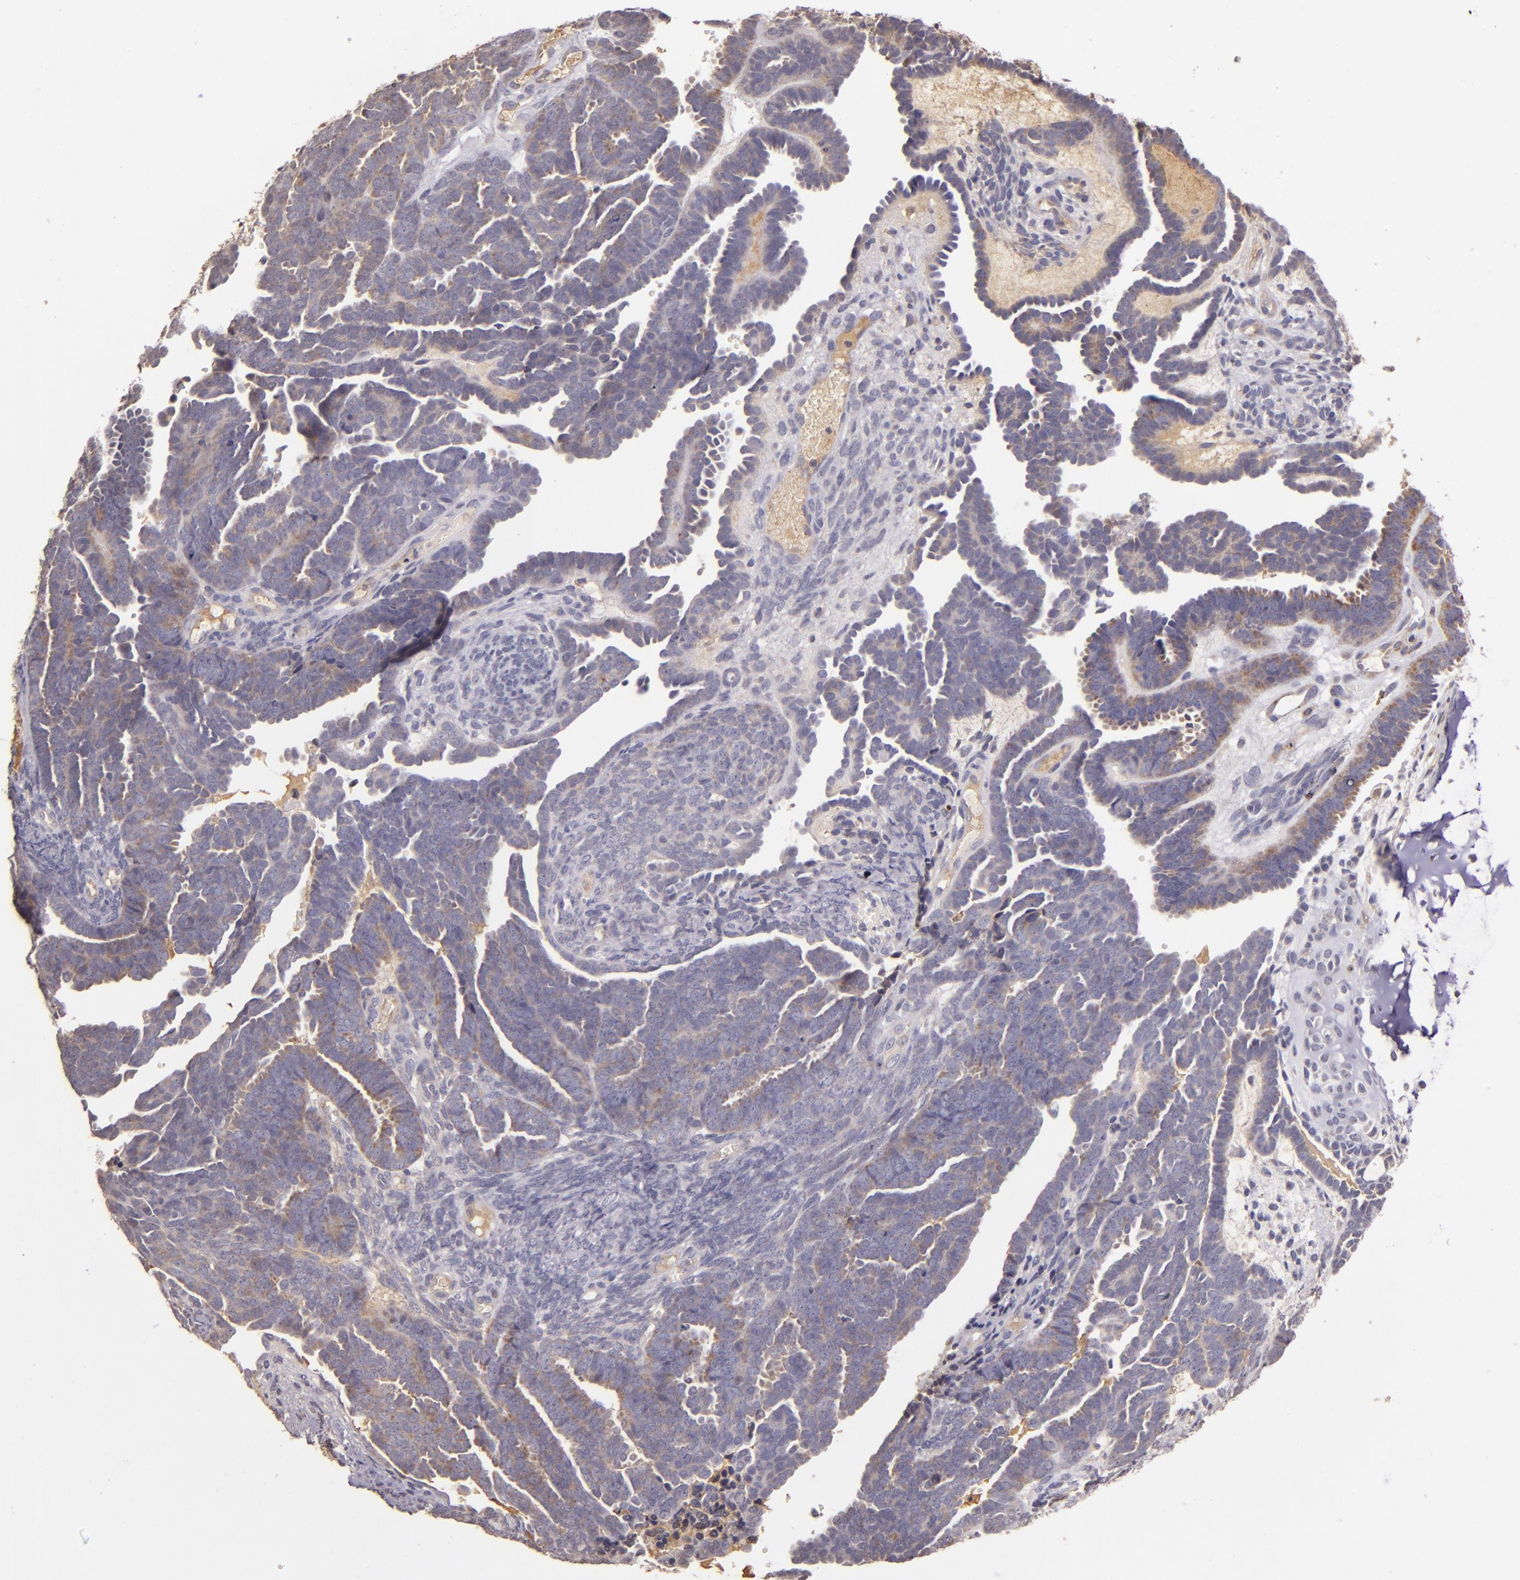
{"staining": {"intensity": "weak", "quantity": "25%-75%", "location": "cytoplasmic/membranous"}, "tissue": "endometrial cancer", "cell_type": "Tumor cells", "image_type": "cancer", "snomed": [{"axis": "morphology", "description": "Neoplasm, malignant, NOS"}, {"axis": "topography", "description": "Endometrium"}], "caption": "Brown immunohistochemical staining in human endometrial cancer reveals weak cytoplasmic/membranous expression in approximately 25%-75% of tumor cells. Using DAB (3,3'-diaminobenzidine) (brown) and hematoxylin (blue) stains, captured at high magnification using brightfield microscopy.", "gene": "ABL1", "patient": {"sex": "female", "age": 74}}